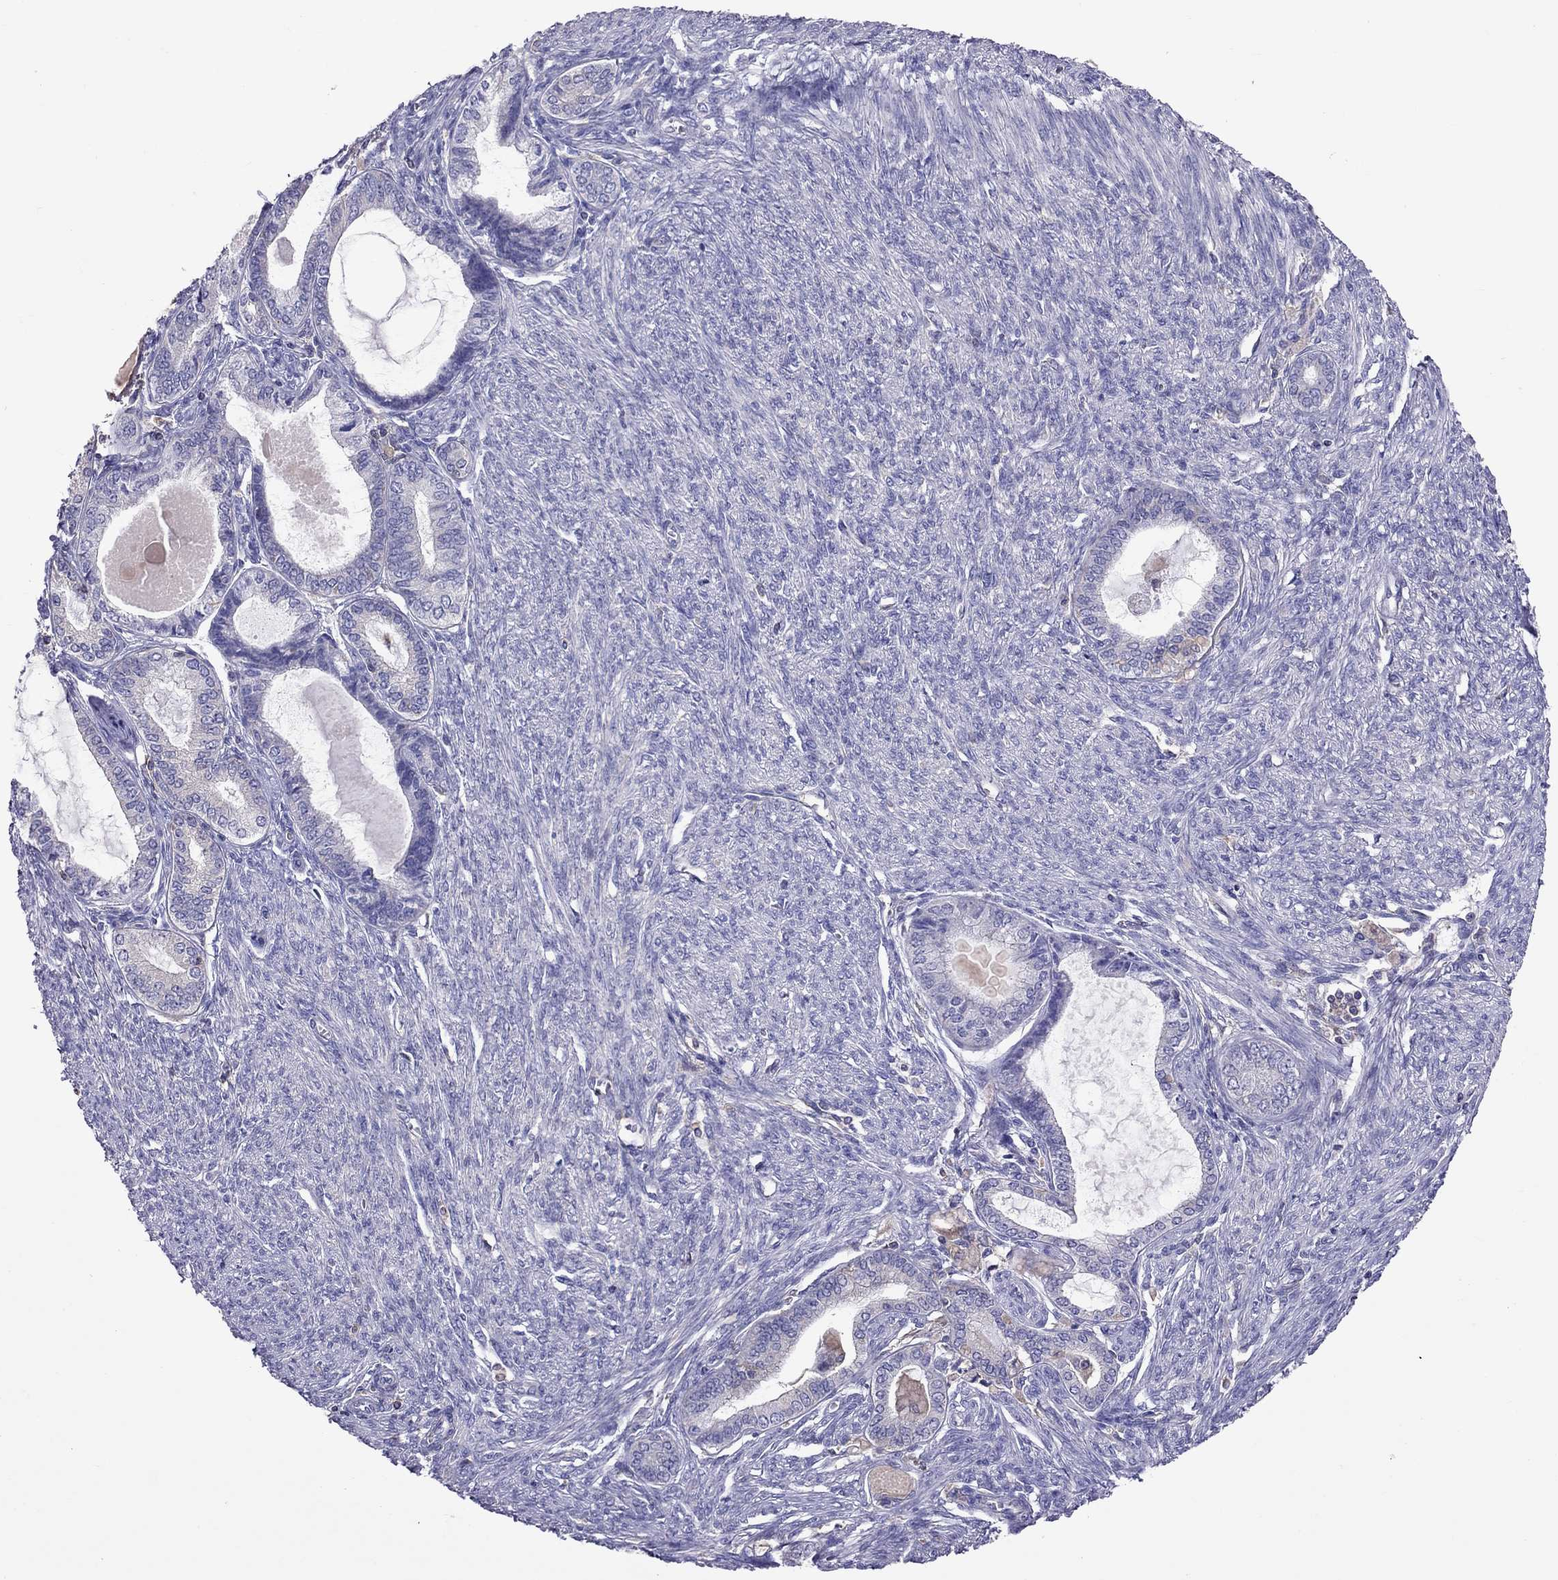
{"staining": {"intensity": "negative", "quantity": "none", "location": "none"}, "tissue": "endometrial cancer", "cell_type": "Tumor cells", "image_type": "cancer", "snomed": [{"axis": "morphology", "description": "Adenocarcinoma, NOS"}, {"axis": "topography", "description": "Endometrium"}], "caption": "An IHC histopathology image of endometrial adenocarcinoma is shown. There is no staining in tumor cells of endometrial adenocarcinoma.", "gene": "TEX22", "patient": {"sex": "female", "age": 86}}